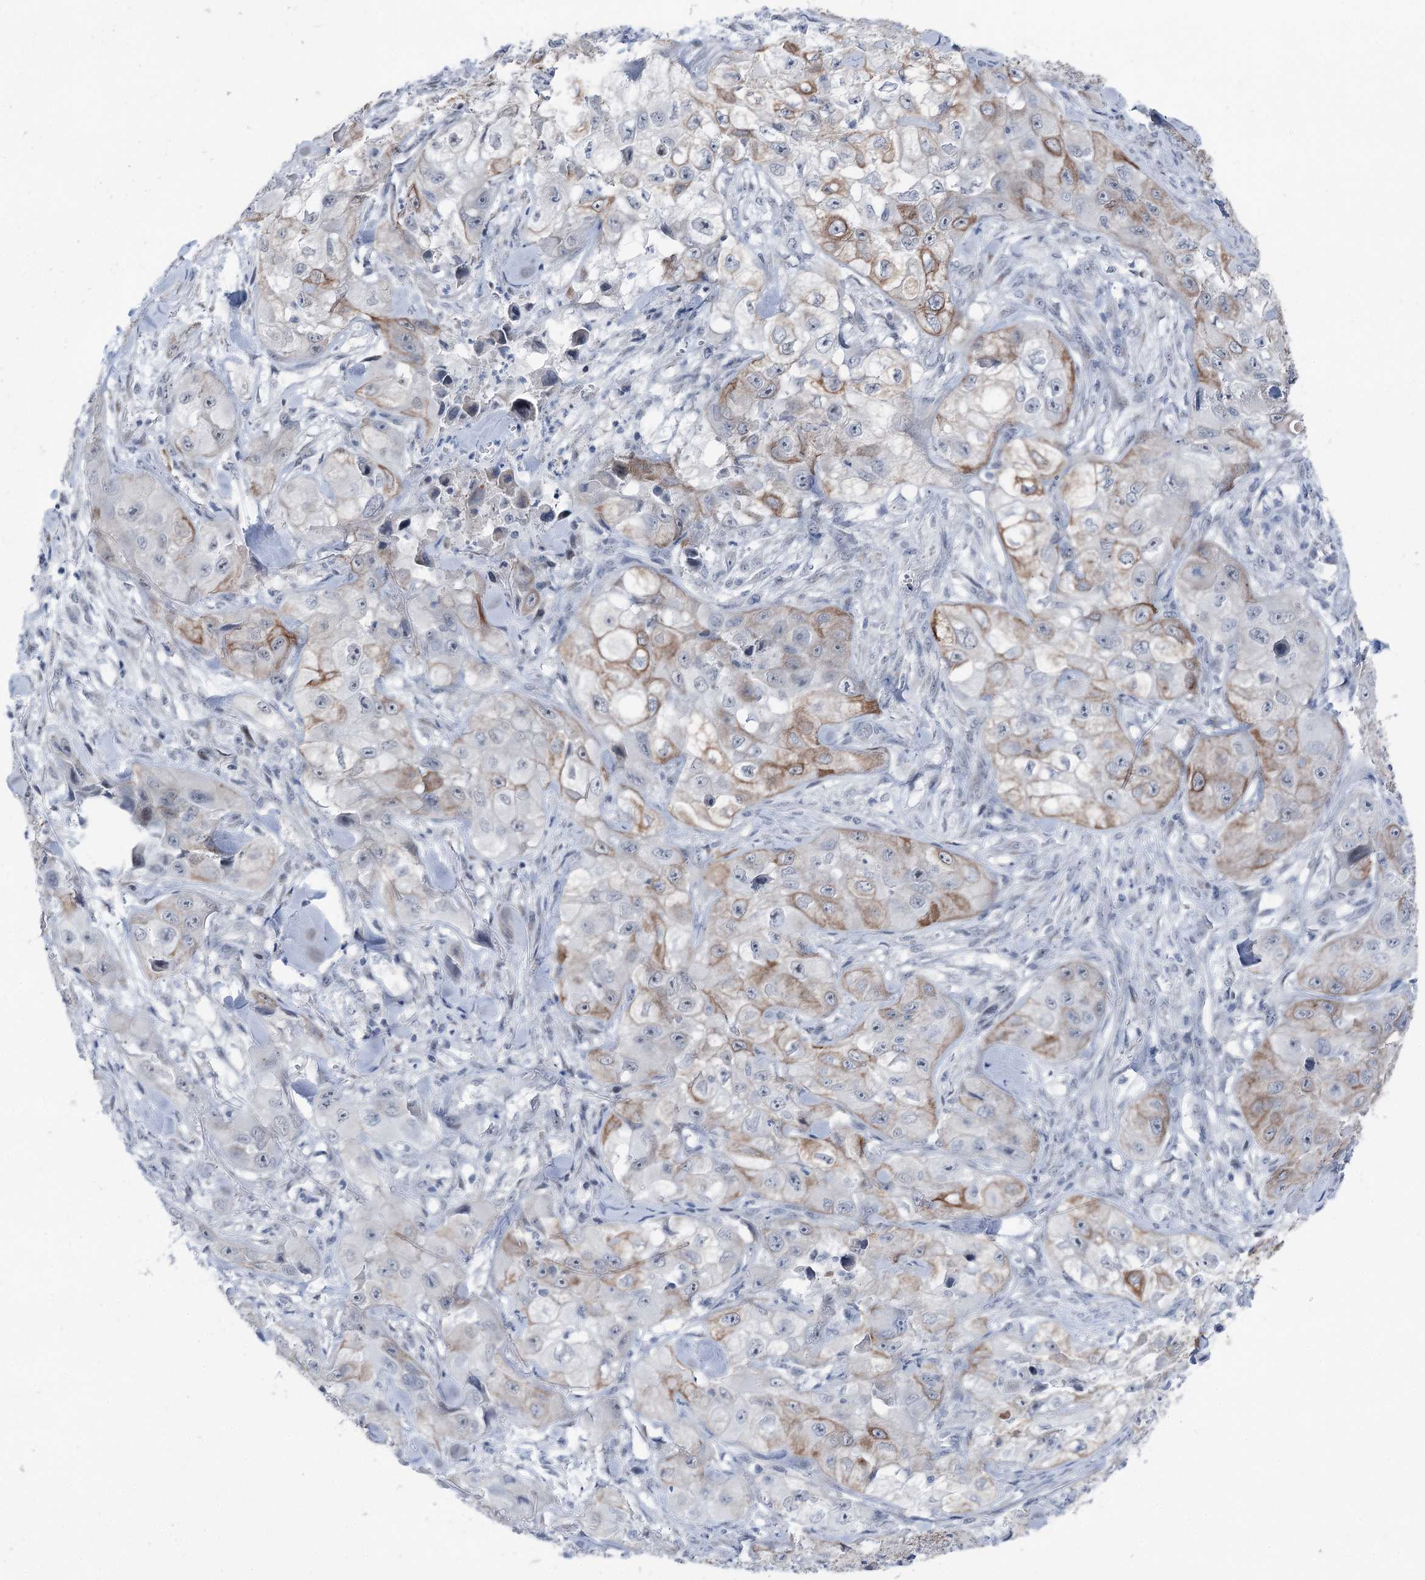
{"staining": {"intensity": "moderate", "quantity": "<25%", "location": "cytoplasmic/membranous"}, "tissue": "skin cancer", "cell_type": "Tumor cells", "image_type": "cancer", "snomed": [{"axis": "morphology", "description": "Squamous cell carcinoma, NOS"}, {"axis": "topography", "description": "Skin"}, {"axis": "topography", "description": "Subcutis"}], "caption": "Tumor cells display low levels of moderate cytoplasmic/membranous positivity in about <25% of cells in human squamous cell carcinoma (skin).", "gene": "STEEP1", "patient": {"sex": "male", "age": 73}}